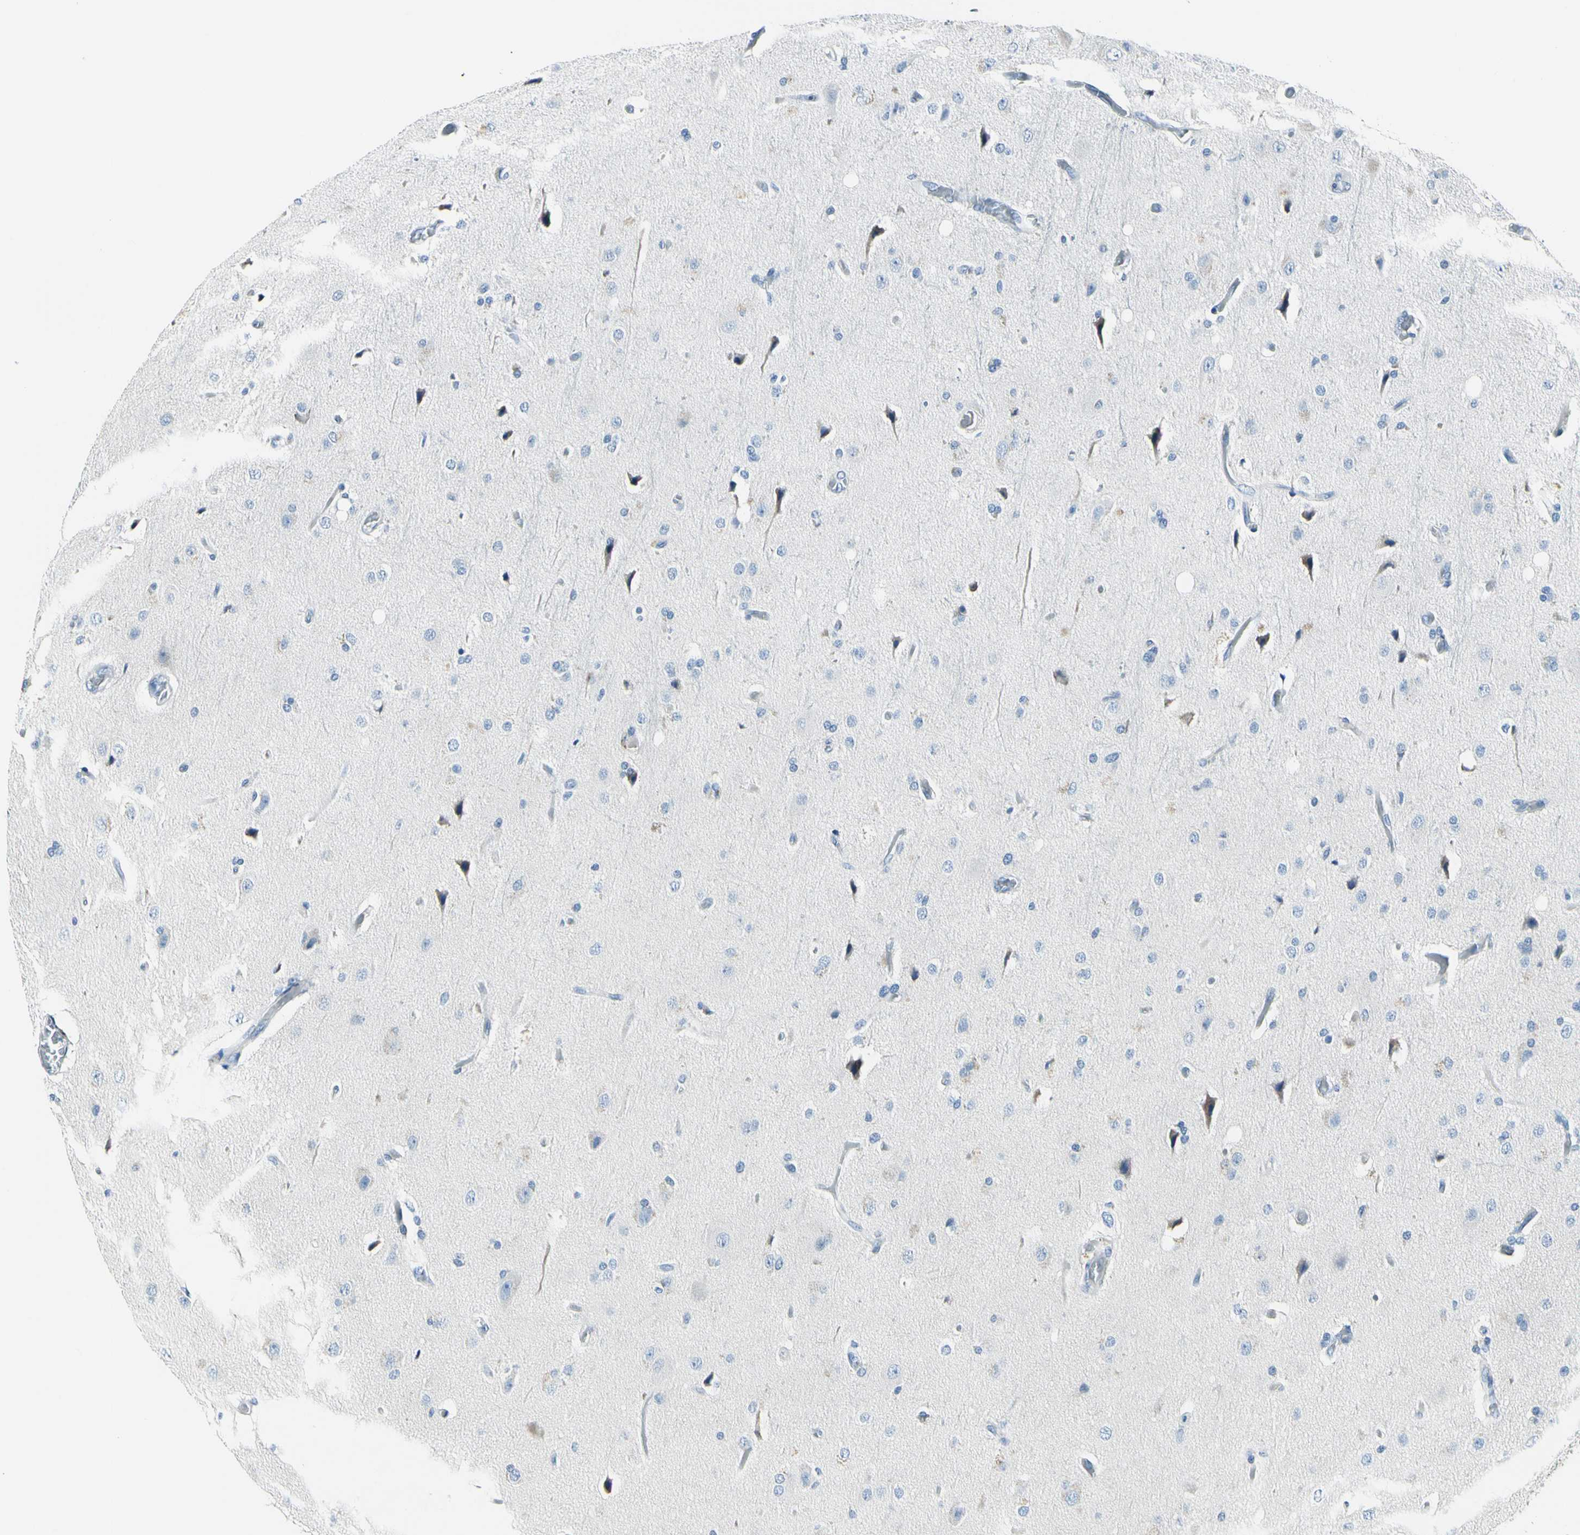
{"staining": {"intensity": "negative", "quantity": "none", "location": "none"}, "tissue": "glioma", "cell_type": "Tumor cells", "image_type": "cancer", "snomed": [{"axis": "morphology", "description": "Normal tissue, NOS"}, {"axis": "morphology", "description": "Glioma, malignant, High grade"}, {"axis": "topography", "description": "Cerebral cortex"}], "caption": "Tumor cells are negative for protein expression in human malignant glioma (high-grade).", "gene": "COL6A3", "patient": {"sex": "male", "age": 77}}